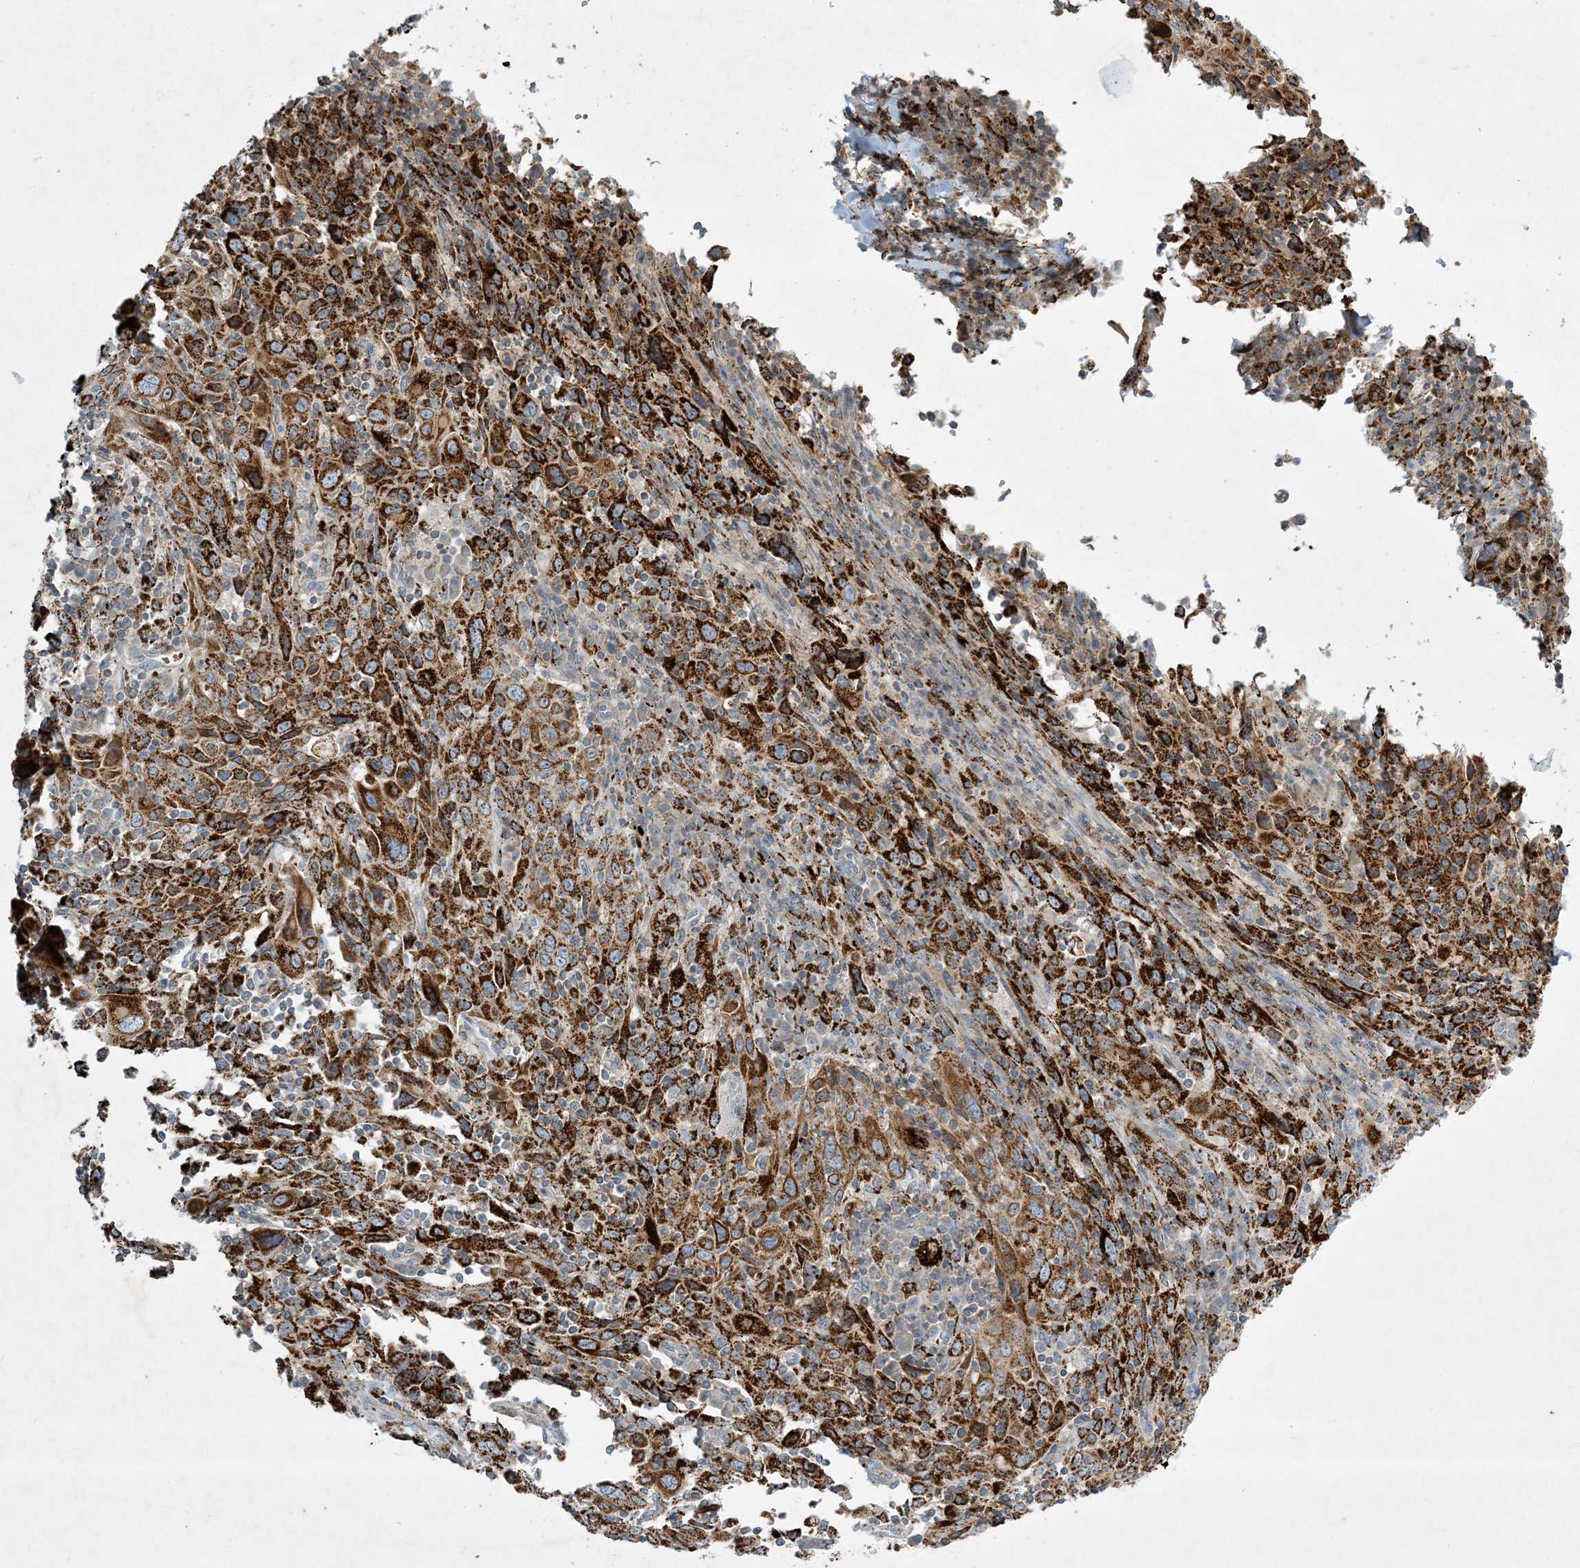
{"staining": {"intensity": "strong", "quantity": ">75%", "location": "cytoplasmic/membranous"}, "tissue": "cervical cancer", "cell_type": "Tumor cells", "image_type": "cancer", "snomed": [{"axis": "morphology", "description": "Squamous cell carcinoma, NOS"}, {"axis": "topography", "description": "Cervix"}], "caption": "An IHC photomicrograph of neoplastic tissue is shown. Protein staining in brown labels strong cytoplasmic/membranous positivity in squamous cell carcinoma (cervical) within tumor cells.", "gene": "LTN1", "patient": {"sex": "female", "age": 46}}